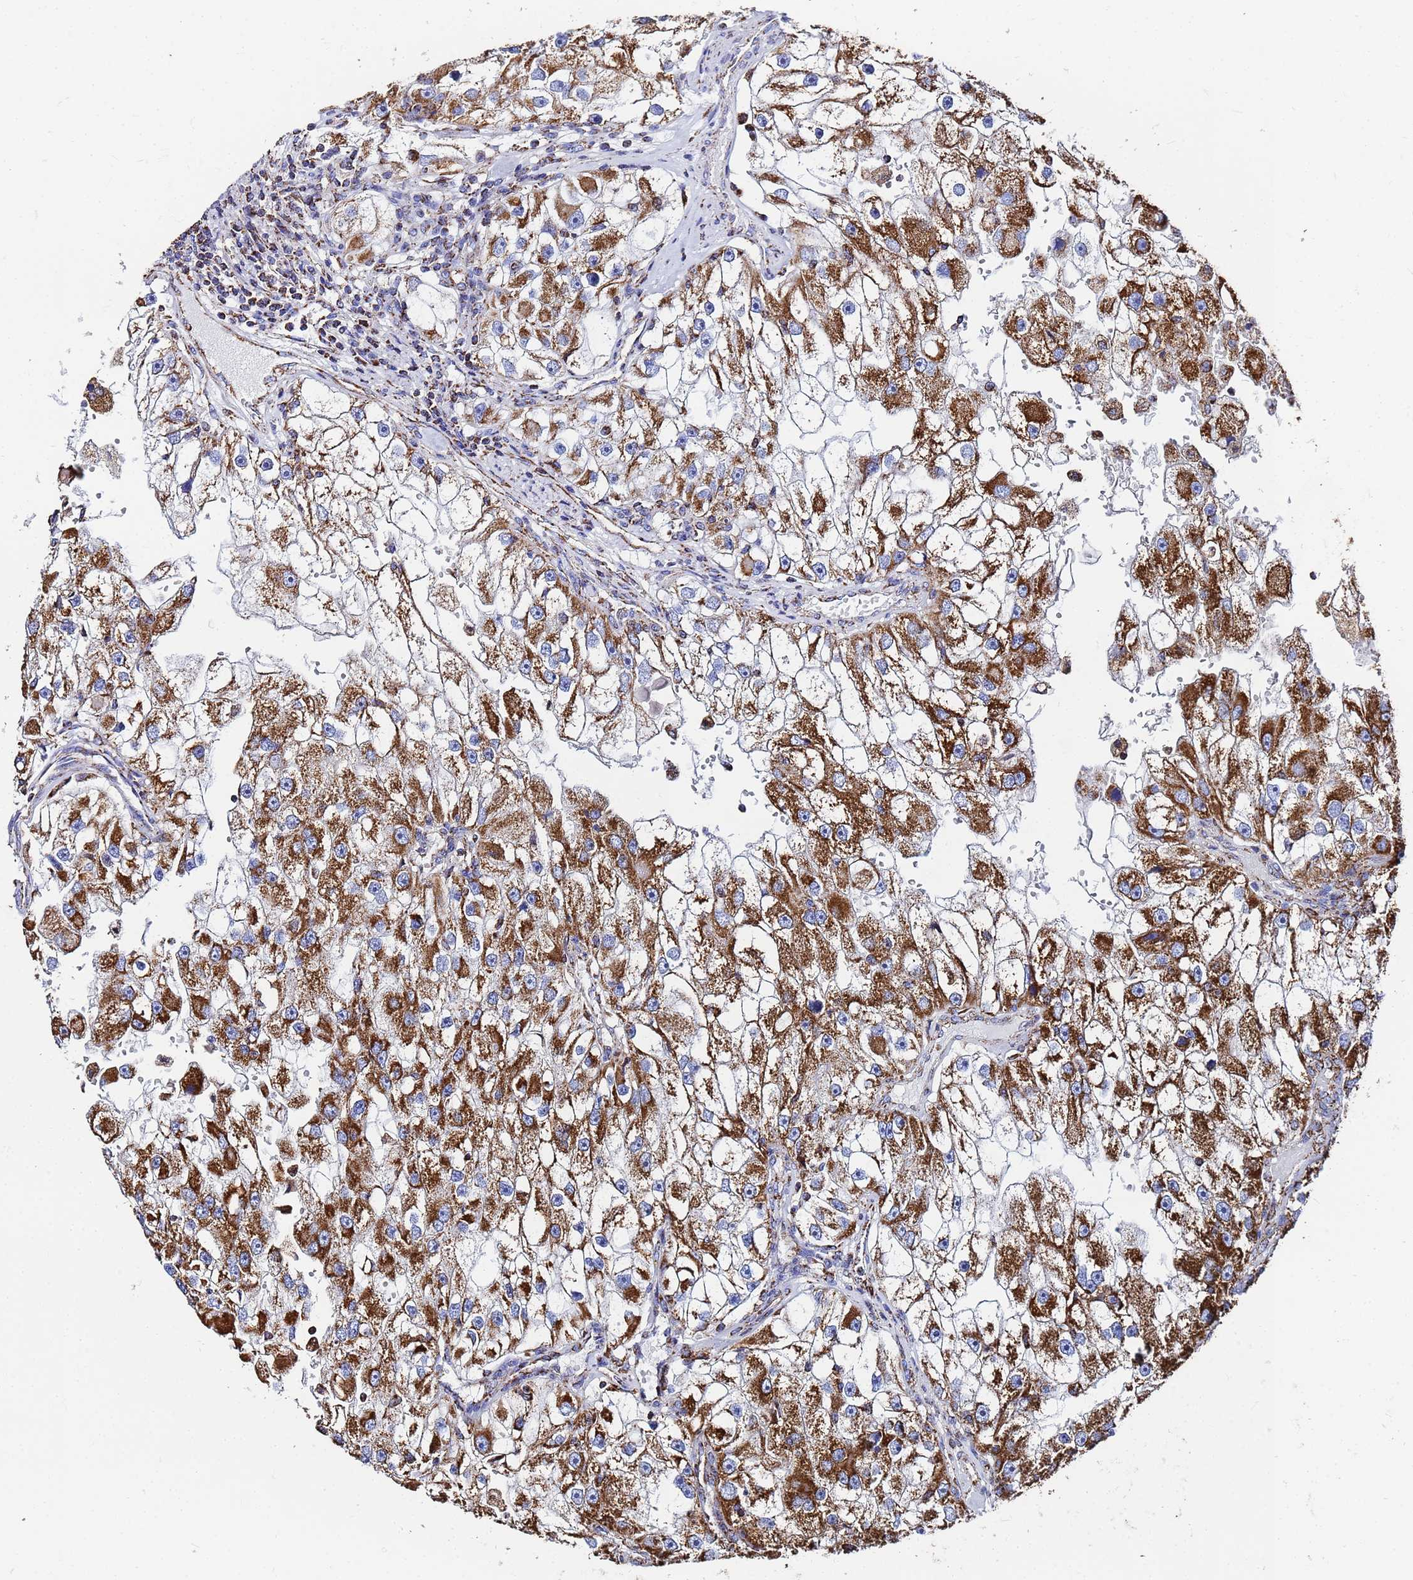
{"staining": {"intensity": "strong", "quantity": ">75%", "location": "cytoplasmic/membranous"}, "tissue": "renal cancer", "cell_type": "Tumor cells", "image_type": "cancer", "snomed": [{"axis": "morphology", "description": "Adenocarcinoma, NOS"}, {"axis": "topography", "description": "Kidney"}], "caption": "Immunohistochemistry (IHC) histopathology image of neoplastic tissue: renal adenocarcinoma stained using IHC displays high levels of strong protein expression localized specifically in the cytoplasmic/membranous of tumor cells, appearing as a cytoplasmic/membranous brown color.", "gene": "GLUD1", "patient": {"sex": "male", "age": 63}}